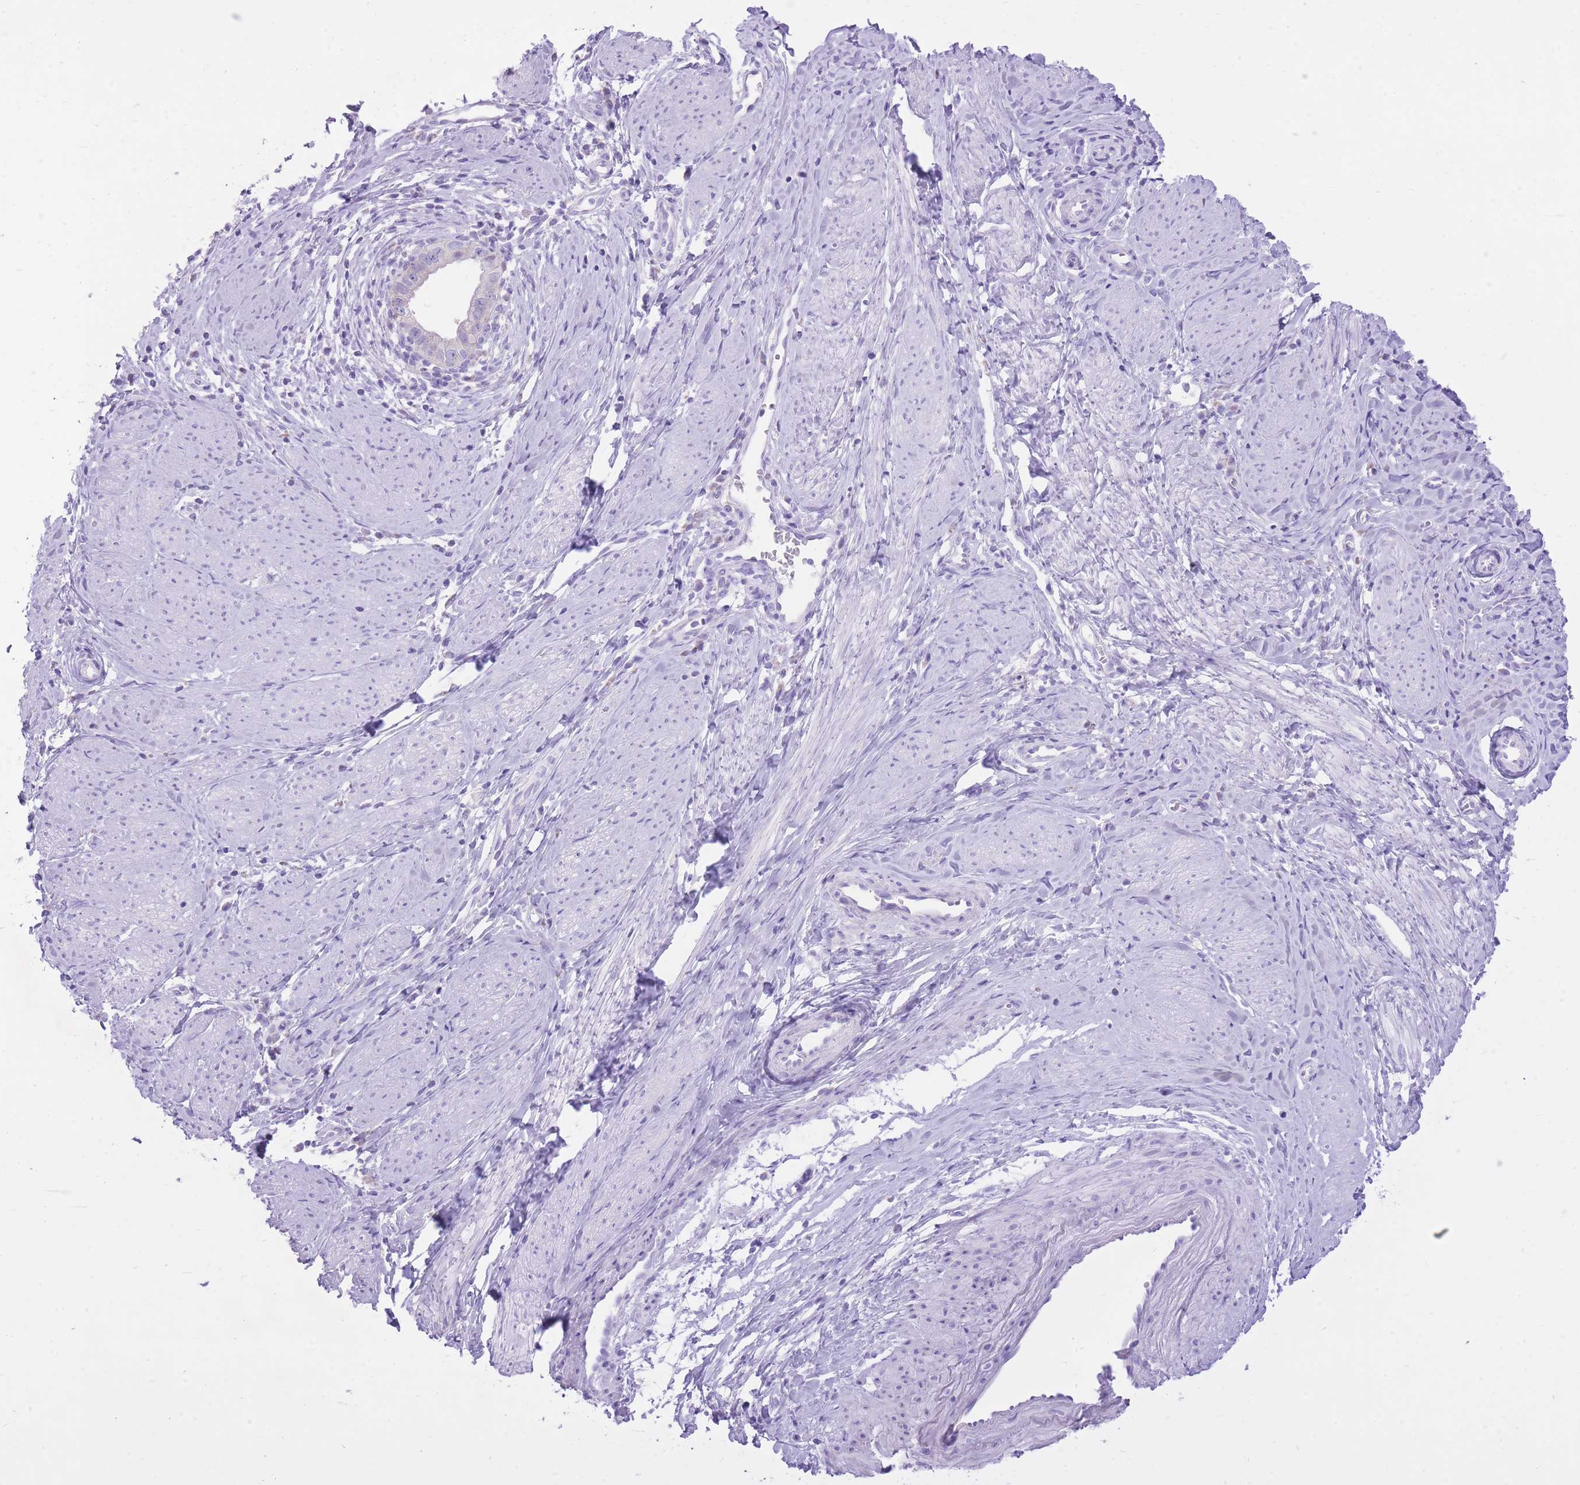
{"staining": {"intensity": "negative", "quantity": "none", "location": "none"}, "tissue": "cervical cancer", "cell_type": "Tumor cells", "image_type": "cancer", "snomed": [{"axis": "morphology", "description": "Adenocarcinoma, NOS"}, {"axis": "topography", "description": "Cervix"}], "caption": "IHC of cervical cancer (adenocarcinoma) shows no expression in tumor cells.", "gene": "SLC4A4", "patient": {"sex": "female", "age": 36}}